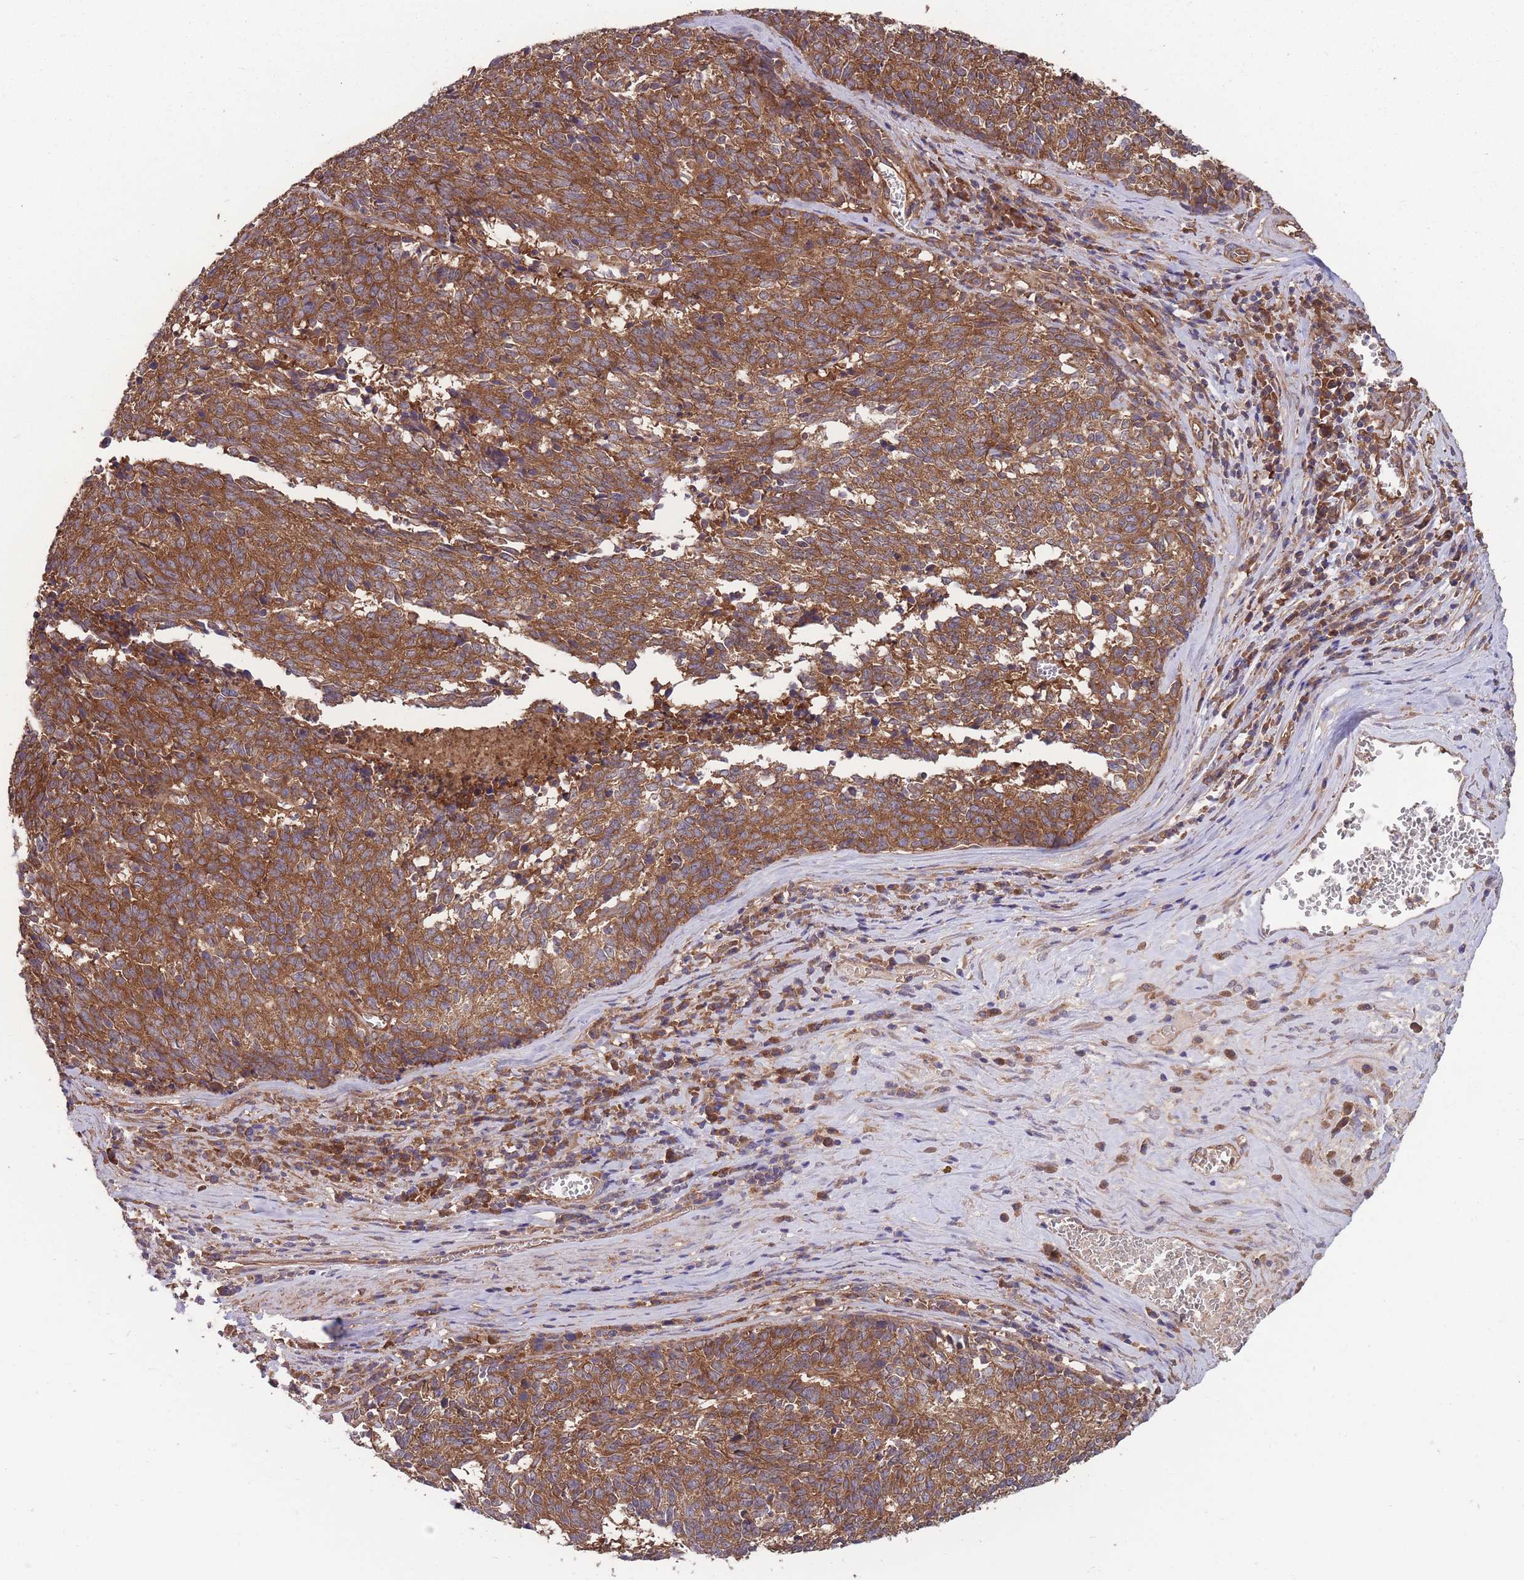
{"staining": {"intensity": "strong", "quantity": ">75%", "location": "cytoplasmic/membranous"}, "tissue": "cervical cancer", "cell_type": "Tumor cells", "image_type": "cancer", "snomed": [{"axis": "morphology", "description": "Squamous cell carcinoma, NOS"}, {"axis": "topography", "description": "Cervix"}], "caption": "This is an image of immunohistochemistry (IHC) staining of cervical squamous cell carcinoma, which shows strong positivity in the cytoplasmic/membranous of tumor cells.", "gene": "ZPR1", "patient": {"sex": "female", "age": 29}}